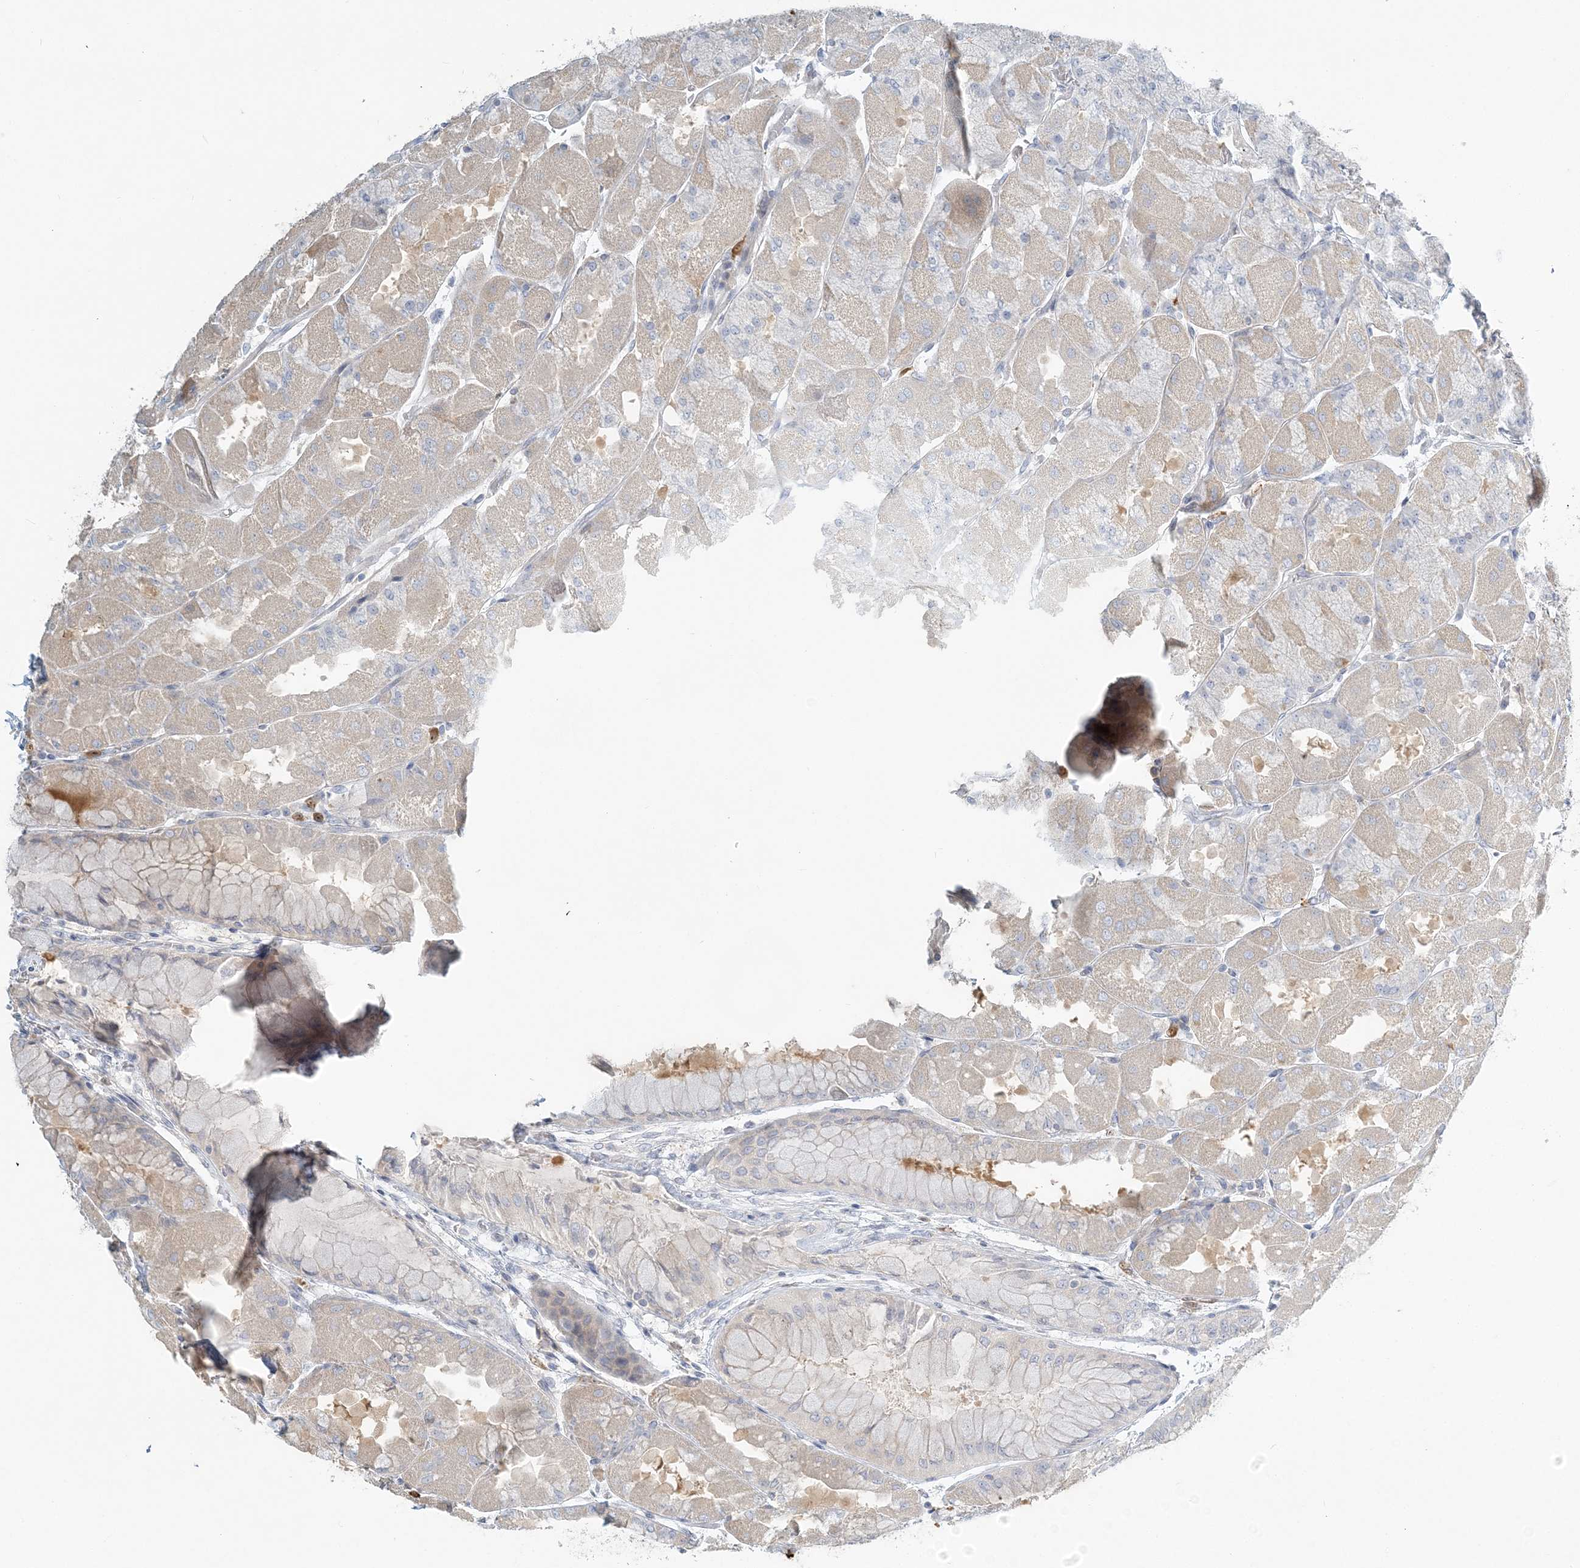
{"staining": {"intensity": "weak", "quantity": "<25%", "location": "cytoplasmic/membranous"}, "tissue": "stomach", "cell_type": "Glandular cells", "image_type": "normal", "snomed": [{"axis": "morphology", "description": "Normal tissue, NOS"}, {"axis": "topography", "description": "Stomach"}], "caption": "An immunohistochemistry (IHC) photomicrograph of benign stomach is shown. There is no staining in glandular cells of stomach.", "gene": "NAA11", "patient": {"sex": "female", "age": 61}}